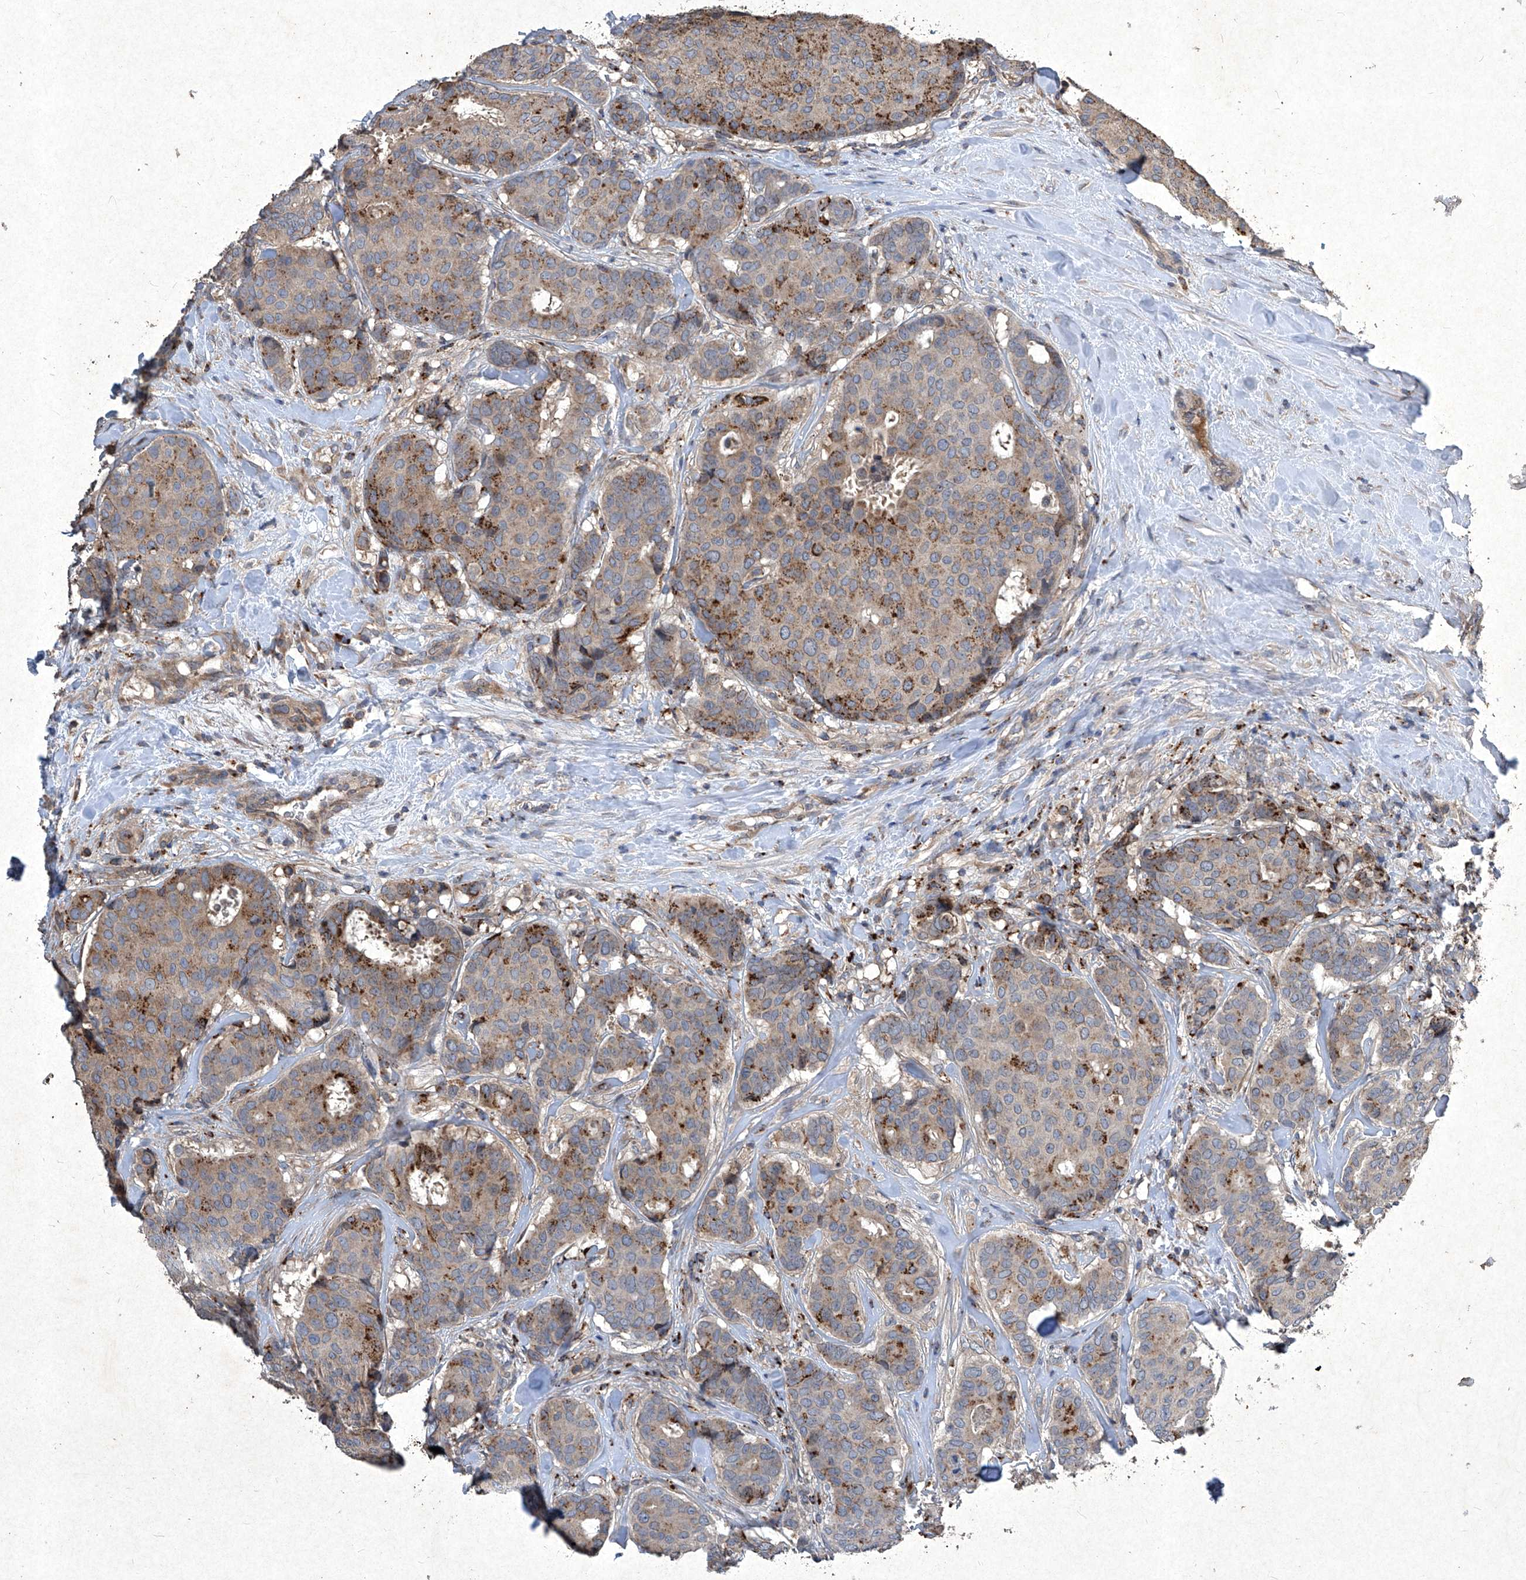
{"staining": {"intensity": "strong", "quantity": ">75%", "location": "cytoplasmic/membranous"}, "tissue": "breast cancer", "cell_type": "Tumor cells", "image_type": "cancer", "snomed": [{"axis": "morphology", "description": "Duct carcinoma"}, {"axis": "topography", "description": "Breast"}], "caption": "Strong cytoplasmic/membranous positivity is identified in about >75% of tumor cells in breast infiltrating ductal carcinoma.", "gene": "MED16", "patient": {"sex": "female", "age": 75}}